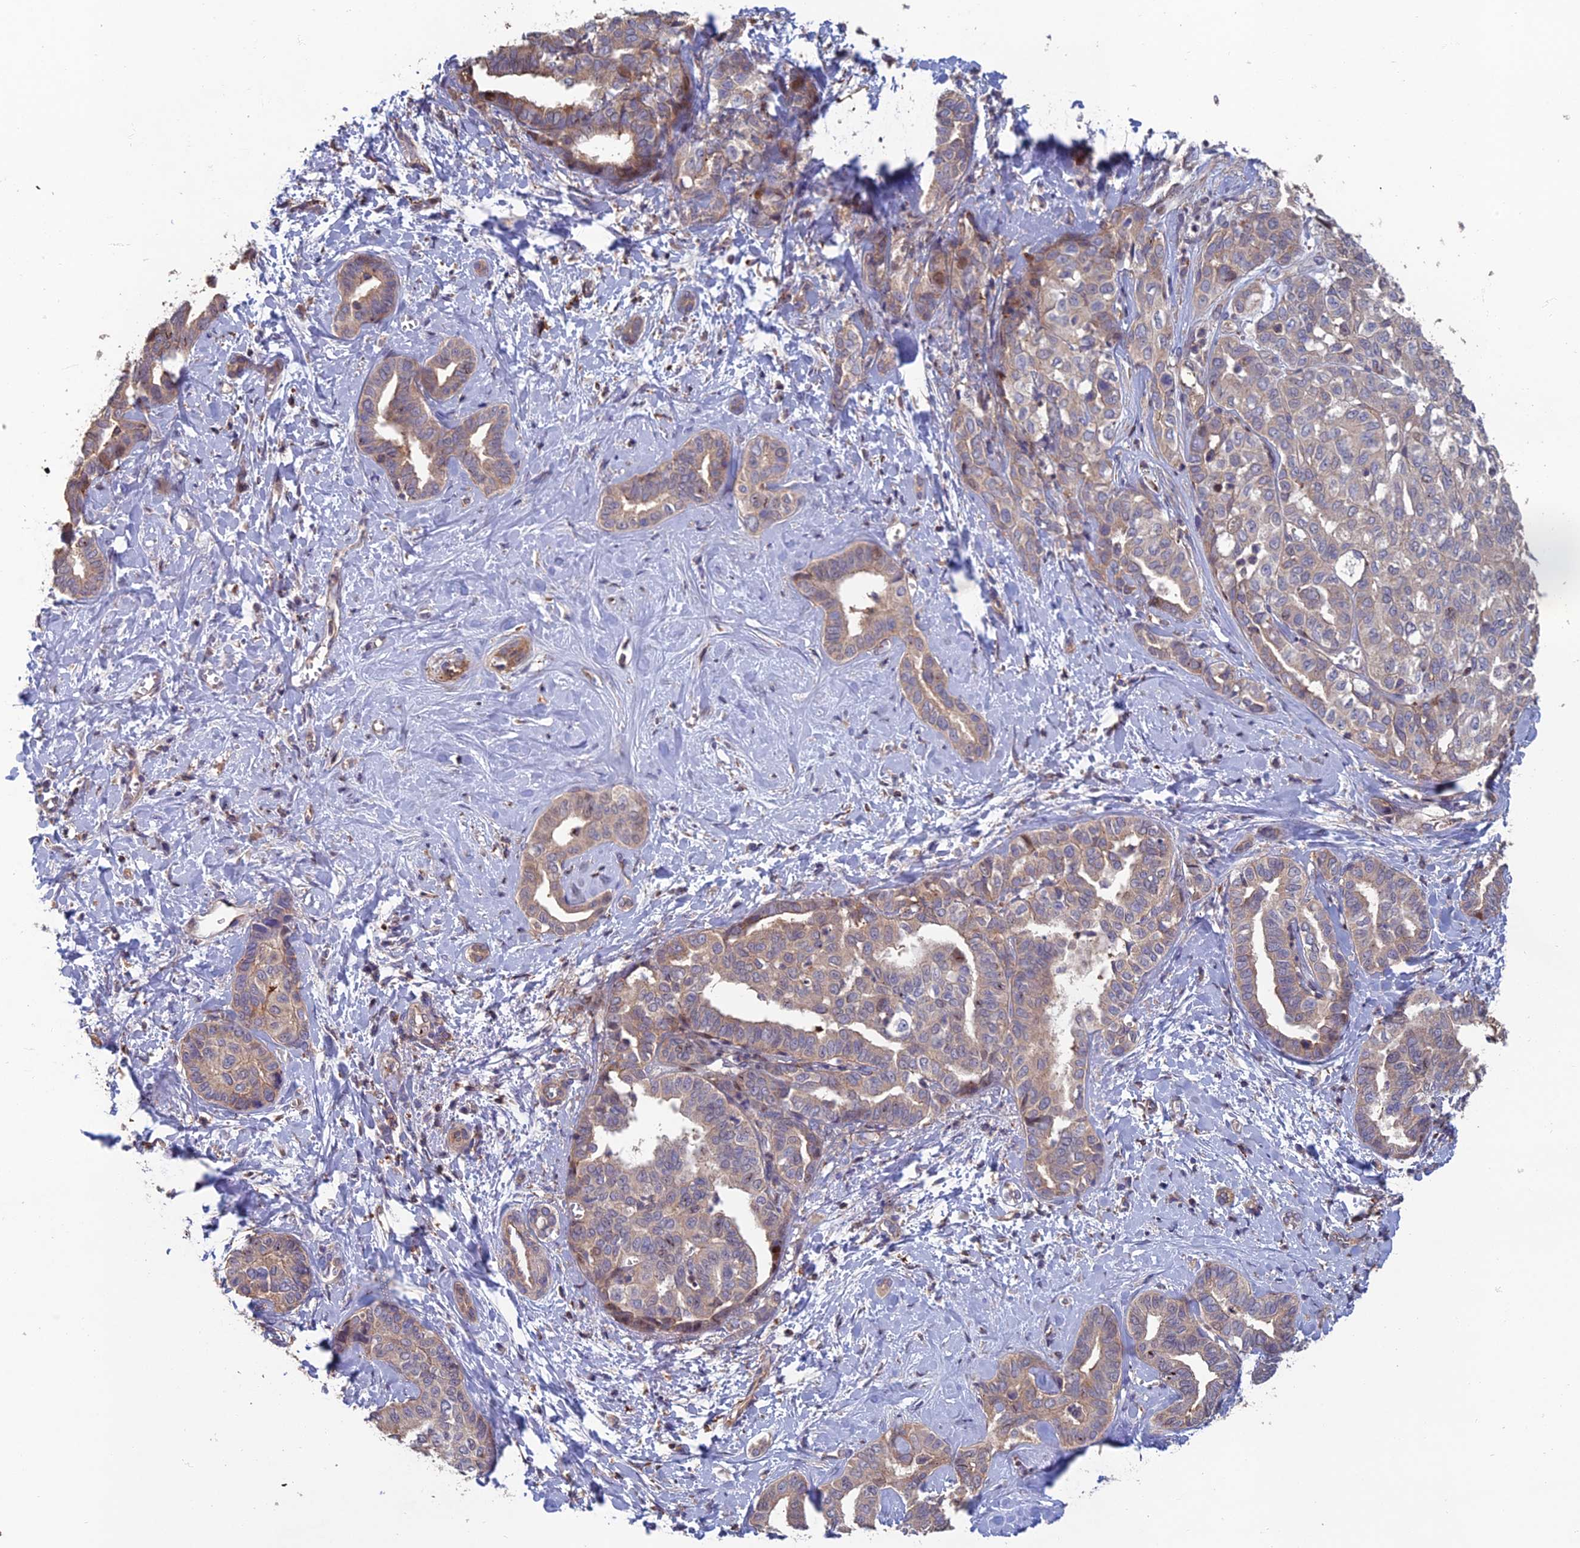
{"staining": {"intensity": "weak", "quantity": ">75%", "location": "cytoplasmic/membranous"}, "tissue": "liver cancer", "cell_type": "Tumor cells", "image_type": "cancer", "snomed": [{"axis": "morphology", "description": "Cholangiocarcinoma"}, {"axis": "topography", "description": "Liver"}], "caption": "The micrograph reveals staining of liver cholangiocarcinoma, revealing weak cytoplasmic/membranous protein staining (brown color) within tumor cells.", "gene": "C15orf62", "patient": {"sex": "female", "age": 77}}